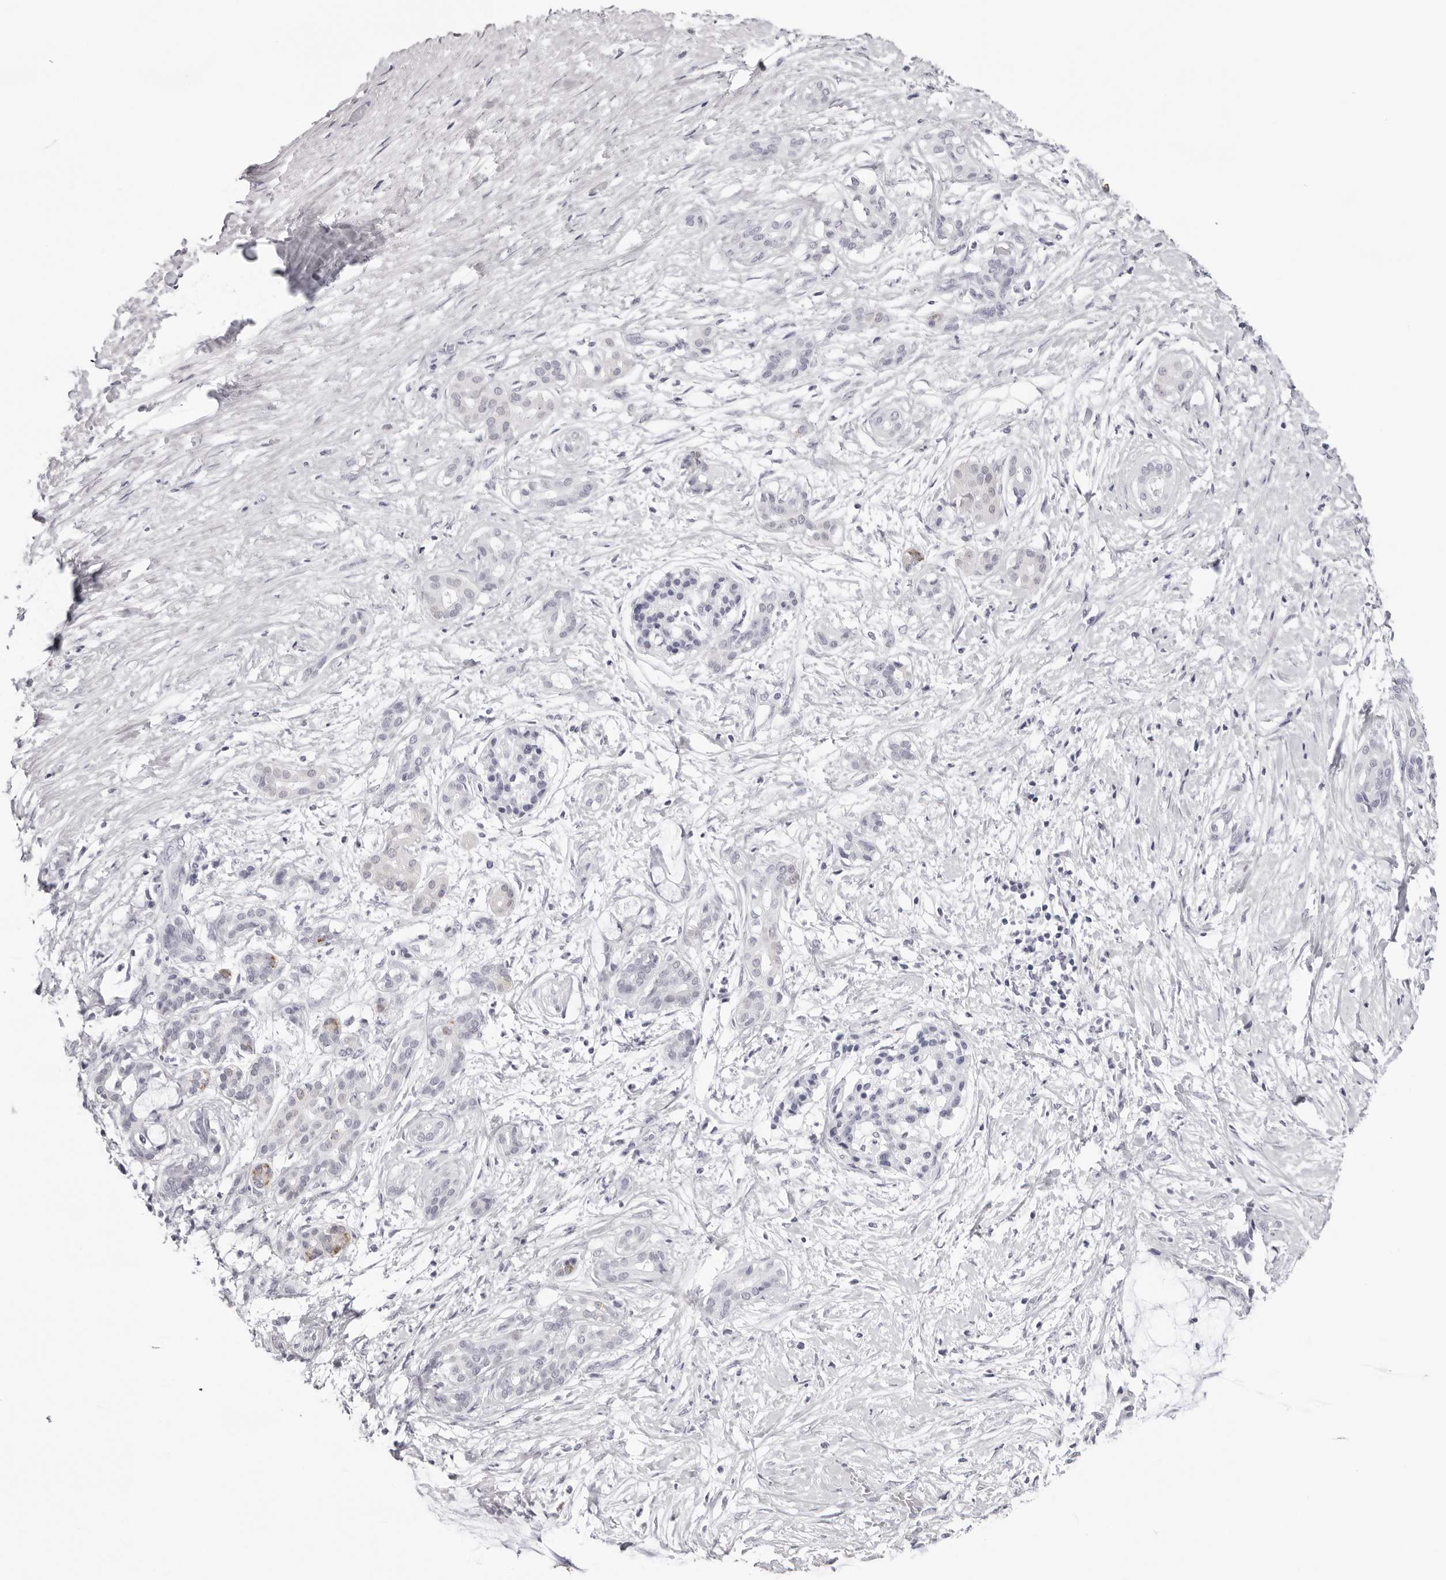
{"staining": {"intensity": "negative", "quantity": "none", "location": "none"}, "tissue": "pancreatic cancer", "cell_type": "Tumor cells", "image_type": "cancer", "snomed": [{"axis": "morphology", "description": "Adenocarcinoma, NOS"}, {"axis": "topography", "description": "Pancreas"}], "caption": "Protein analysis of adenocarcinoma (pancreatic) demonstrates no significant staining in tumor cells.", "gene": "INSL3", "patient": {"sex": "male", "age": 41}}